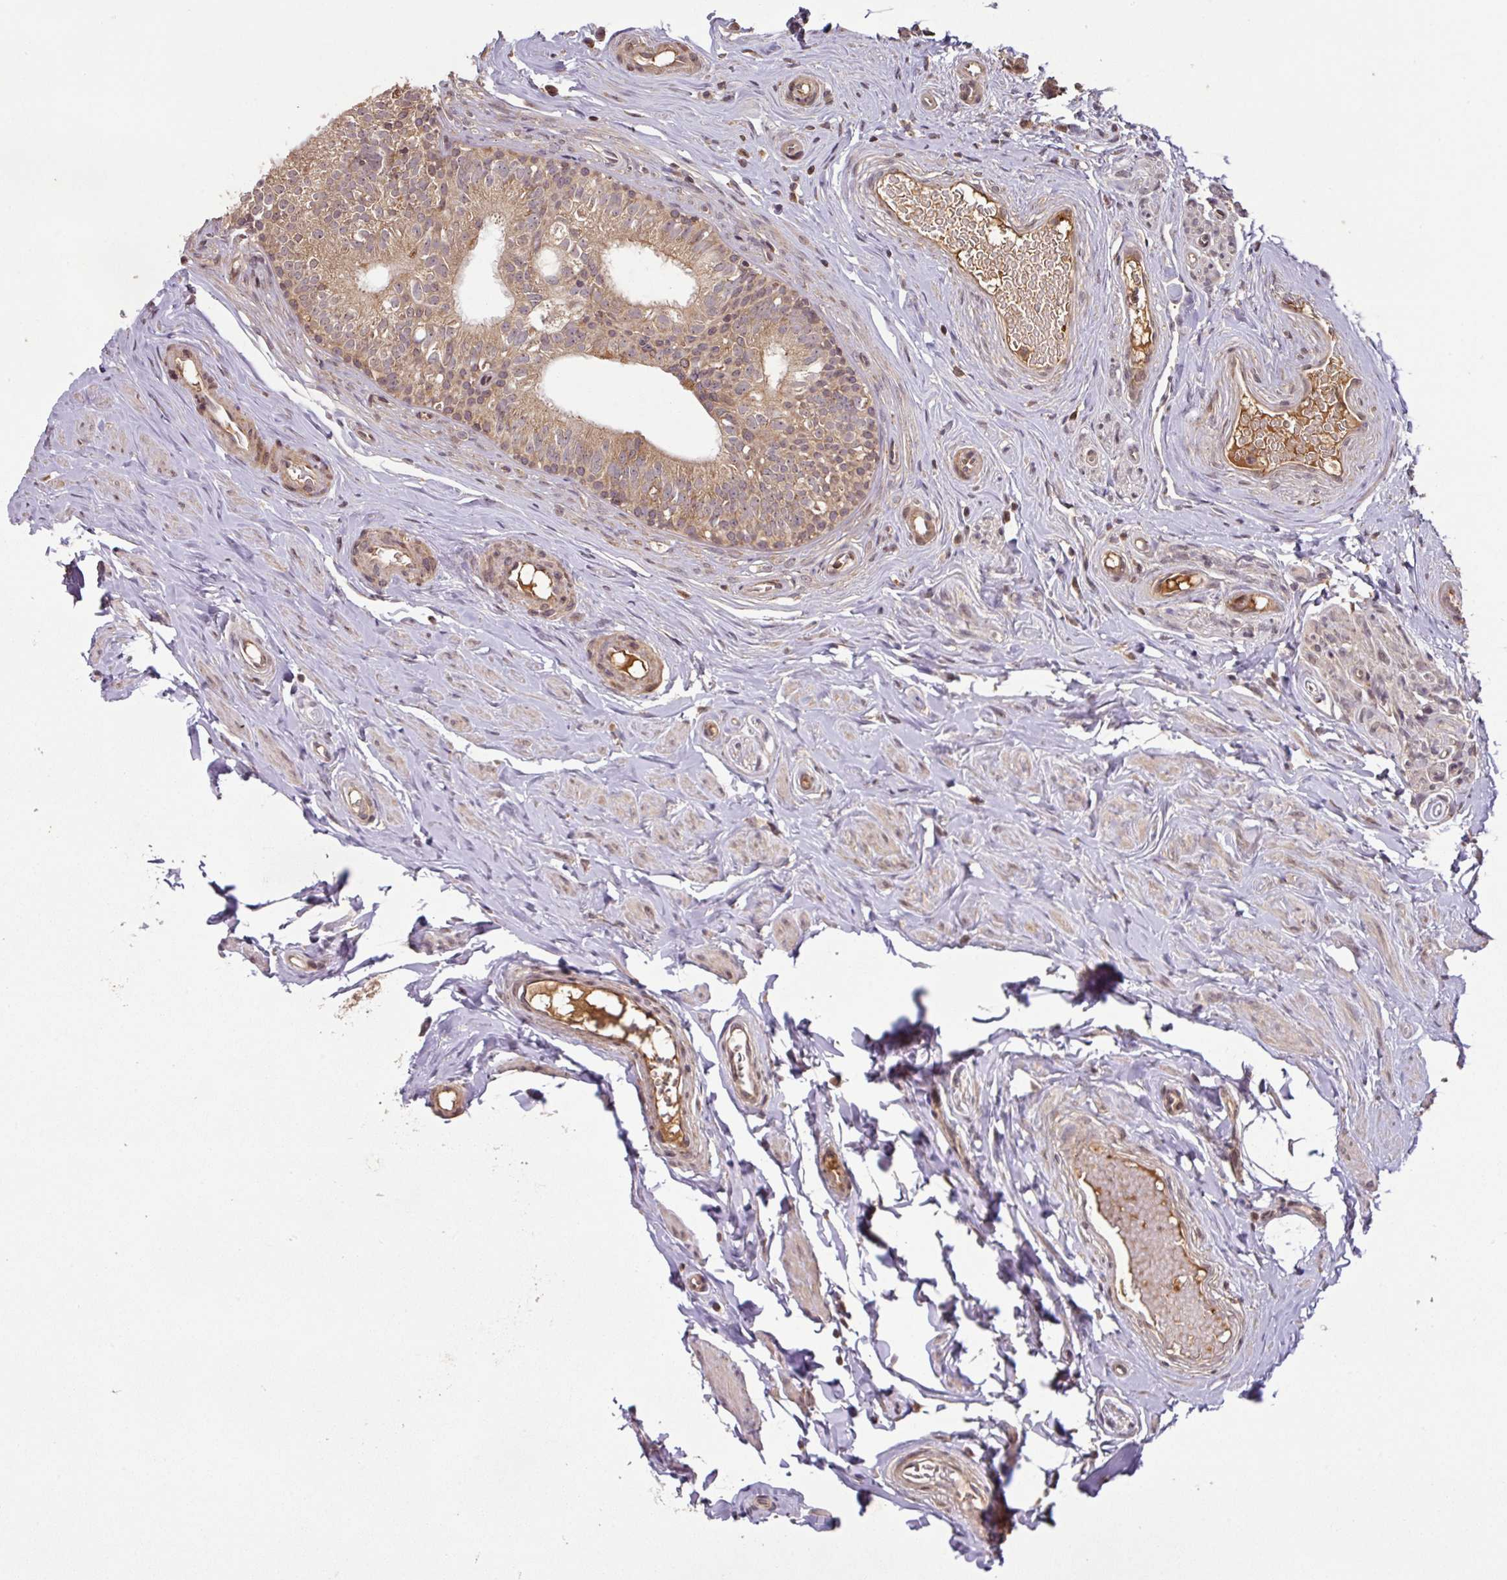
{"staining": {"intensity": "moderate", "quantity": ">75%", "location": "cytoplasmic/membranous"}, "tissue": "epididymis", "cell_type": "Glandular cells", "image_type": "normal", "snomed": [{"axis": "morphology", "description": "Normal tissue, NOS"}, {"axis": "morphology", "description": "Seminoma, NOS"}, {"axis": "topography", "description": "Testis"}, {"axis": "topography", "description": "Epididymis"}], "caption": "Brown immunohistochemical staining in normal human epididymis displays moderate cytoplasmic/membranous staining in approximately >75% of glandular cells.", "gene": "MRRF", "patient": {"sex": "male", "age": 45}}